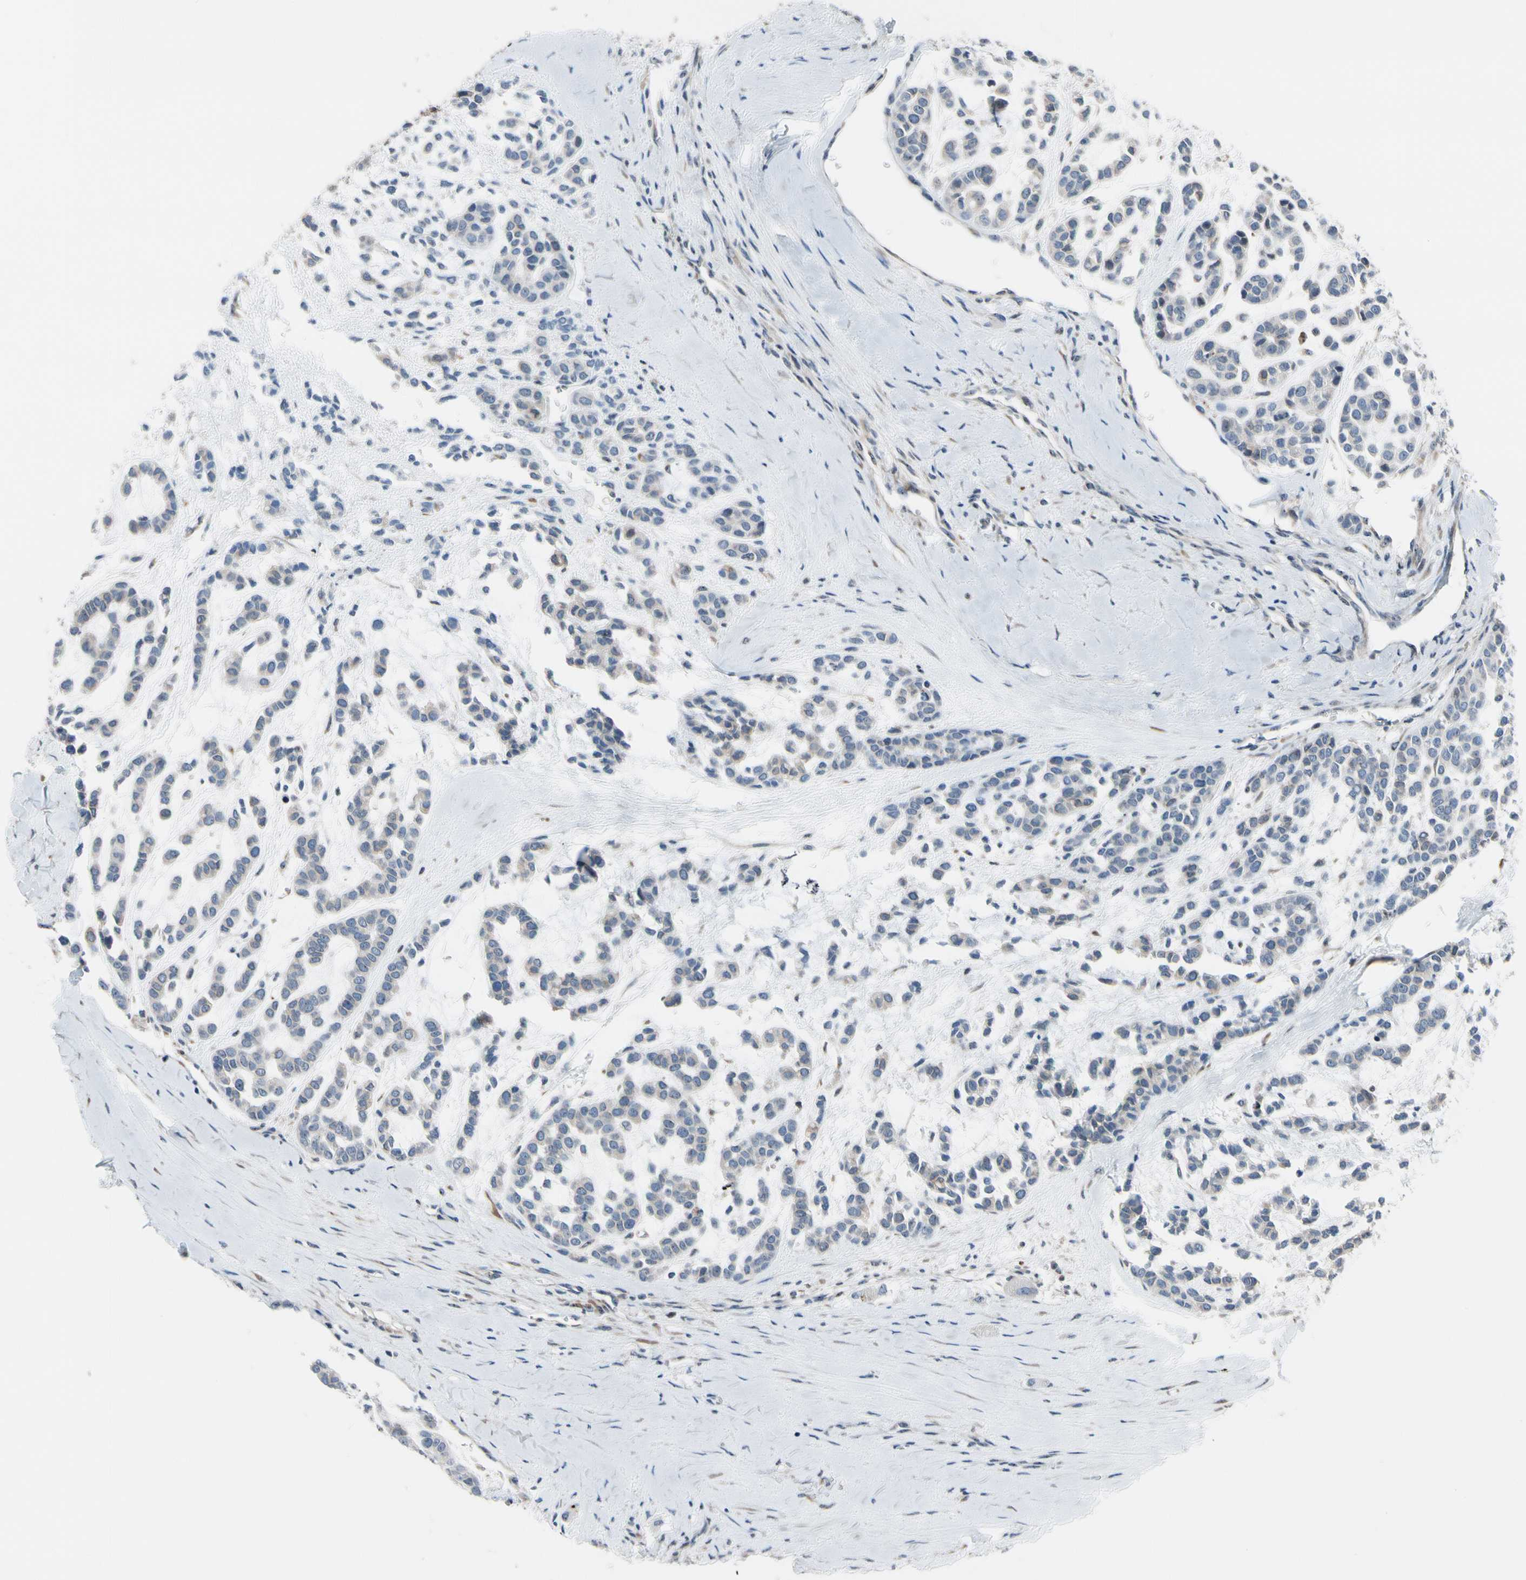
{"staining": {"intensity": "weak", "quantity": ">75%", "location": "cytoplasmic/membranous"}, "tissue": "head and neck cancer", "cell_type": "Tumor cells", "image_type": "cancer", "snomed": [{"axis": "morphology", "description": "Adenocarcinoma, NOS"}, {"axis": "morphology", "description": "Adenoma, NOS"}, {"axis": "topography", "description": "Head-Neck"}], "caption": "The micrograph exhibits immunohistochemical staining of head and neck adenocarcinoma. There is weak cytoplasmic/membranous positivity is present in about >75% of tumor cells. The staining was performed using DAB (3,3'-diaminobenzidine), with brown indicating positive protein expression. Nuclei are stained blue with hematoxylin.", "gene": "TMED7", "patient": {"sex": "female", "age": 55}}